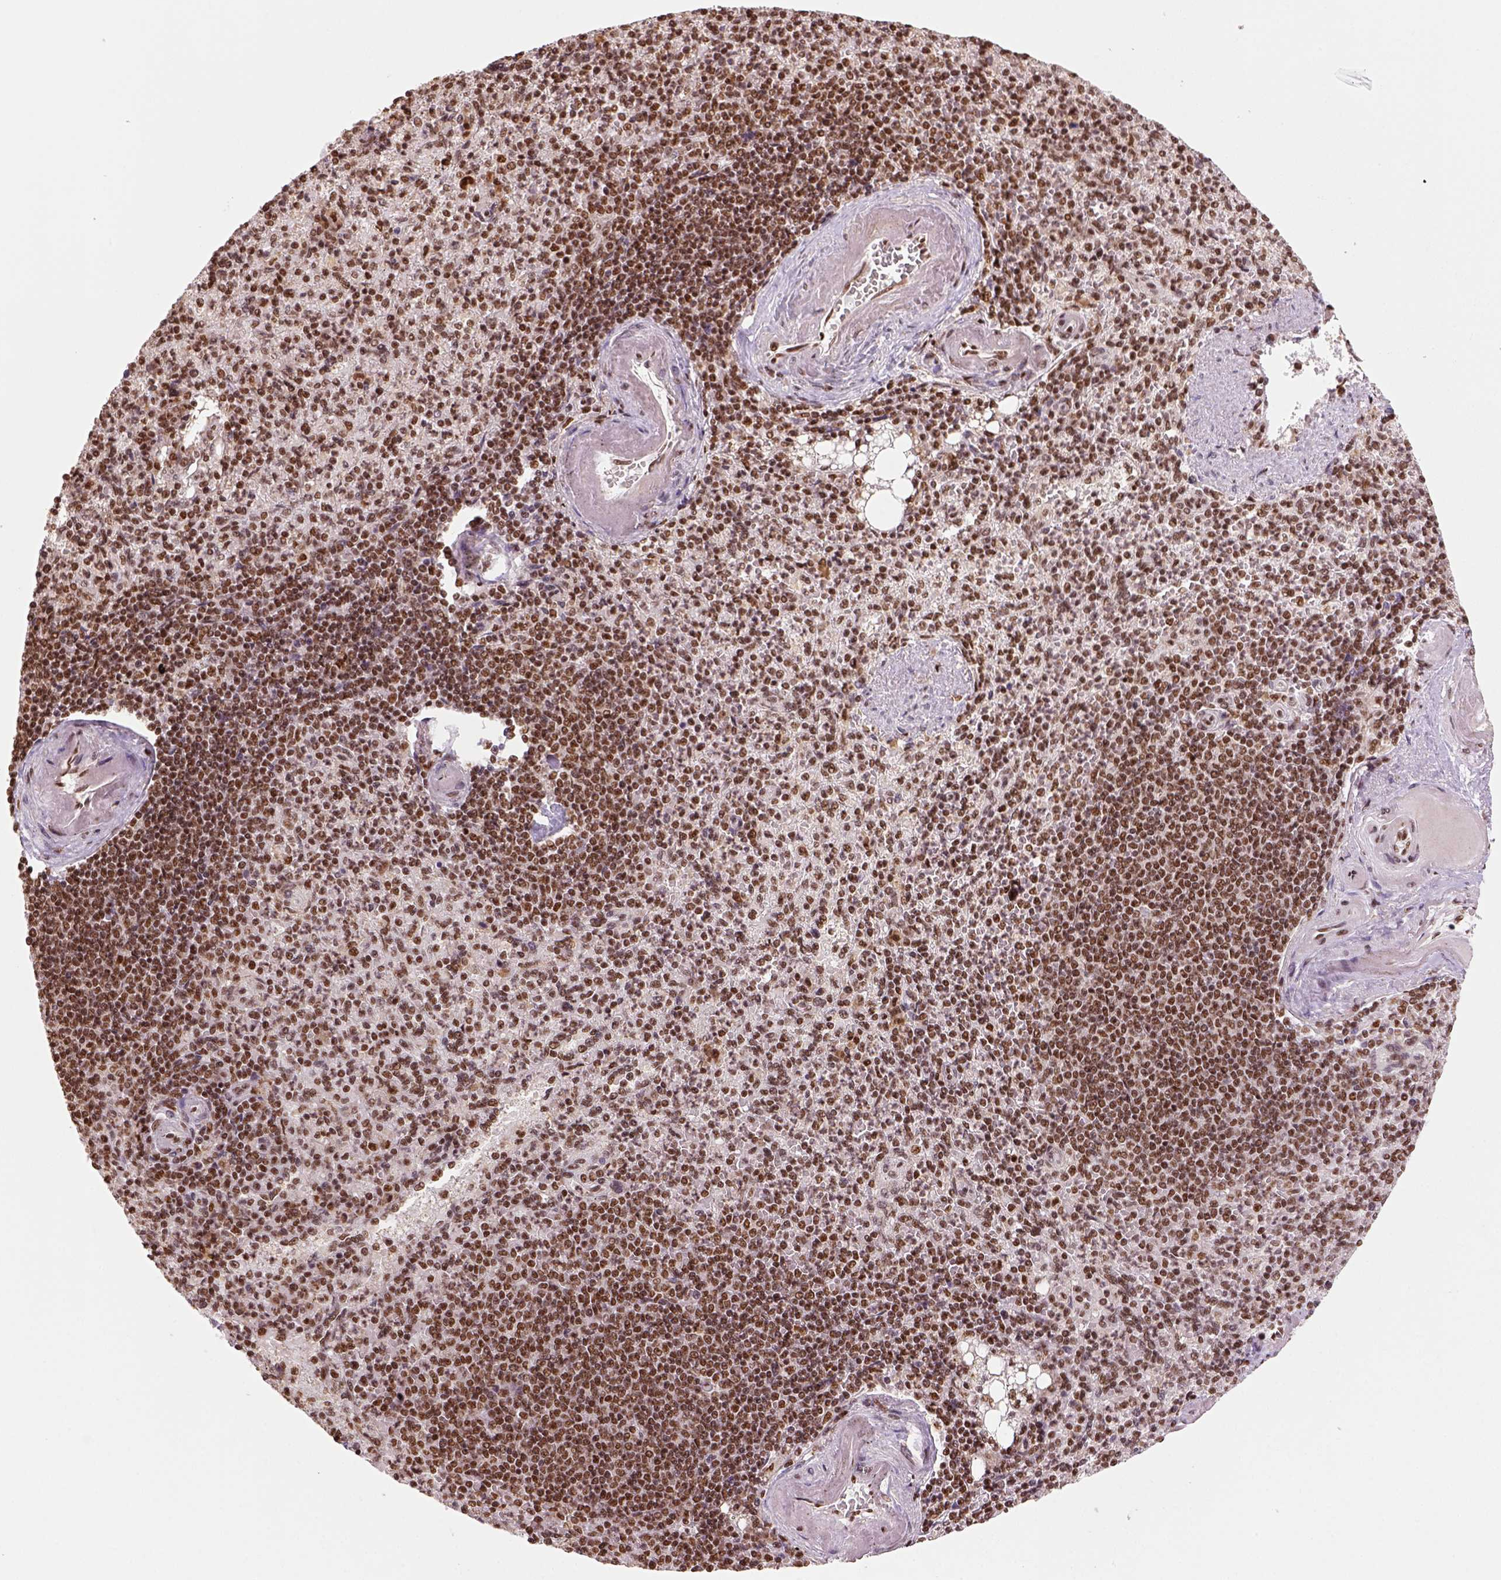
{"staining": {"intensity": "strong", "quantity": ">75%", "location": "nuclear"}, "tissue": "spleen", "cell_type": "Cells in red pulp", "image_type": "normal", "snomed": [{"axis": "morphology", "description": "Normal tissue, NOS"}, {"axis": "topography", "description": "Spleen"}], "caption": "Protein analysis of benign spleen shows strong nuclear positivity in approximately >75% of cells in red pulp. (brown staining indicates protein expression, while blue staining denotes nuclei).", "gene": "CCAR1", "patient": {"sex": "female", "age": 74}}